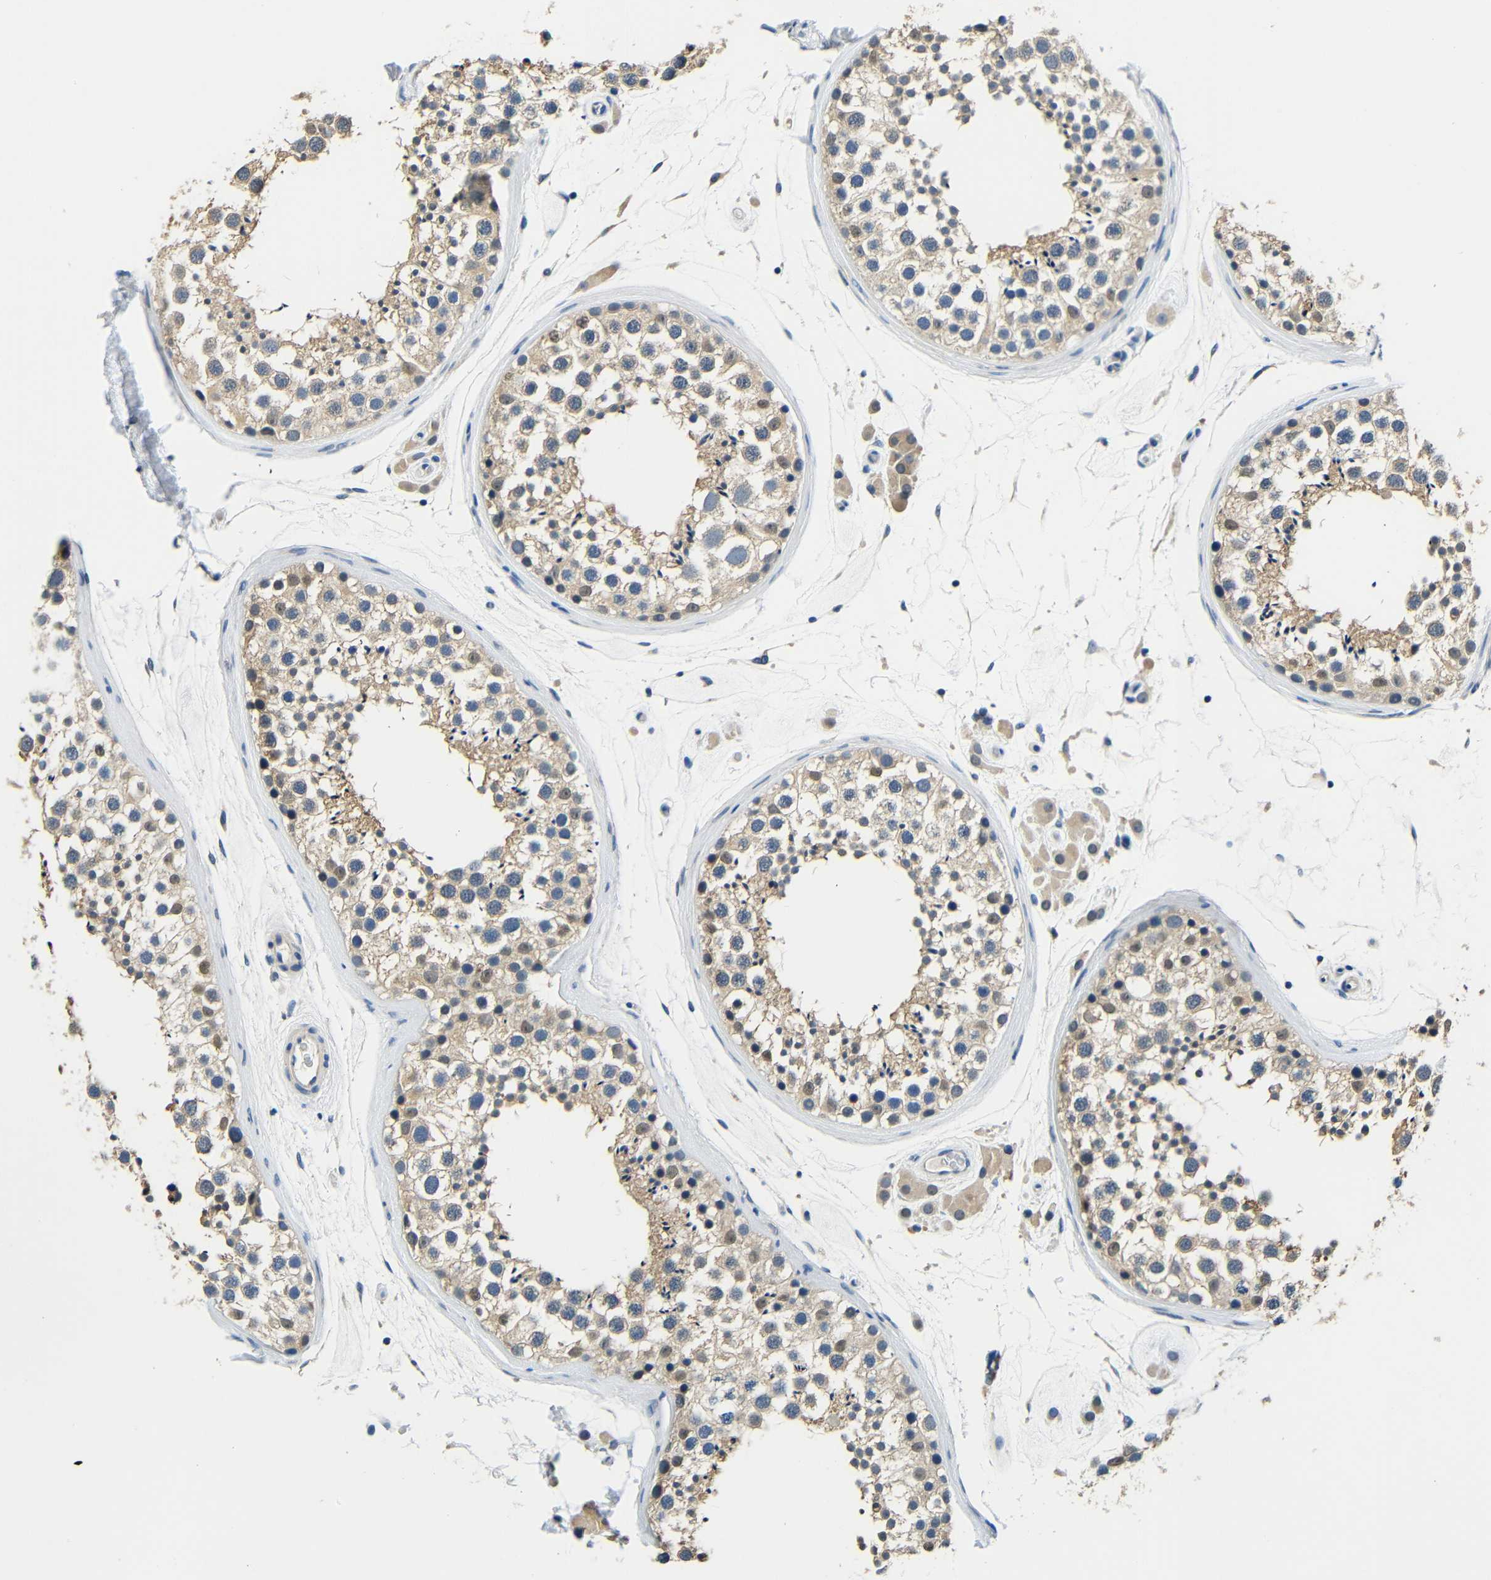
{"staining": {"intensity": "weak", "quantity": "25%-75%", "location": "cytoplasmic/membranous,nuclear"}, "tissue": "testis", "cell_type": "Cells in seminiferous ducts", "image_type": "normal", "snomed": [{"axis": "morphology", "description": "Normal tissue, NOS"}, {"axis": "topography", "description": "Testis"}], "caption": "A micrograph of testis stained for a protein exhibits weak cytoplasmic/membranous,nuclear brown staining in cells in seminiferous ducts.", "gene": "ADAP1", "patient": {"sex": "male", "age": 46}}